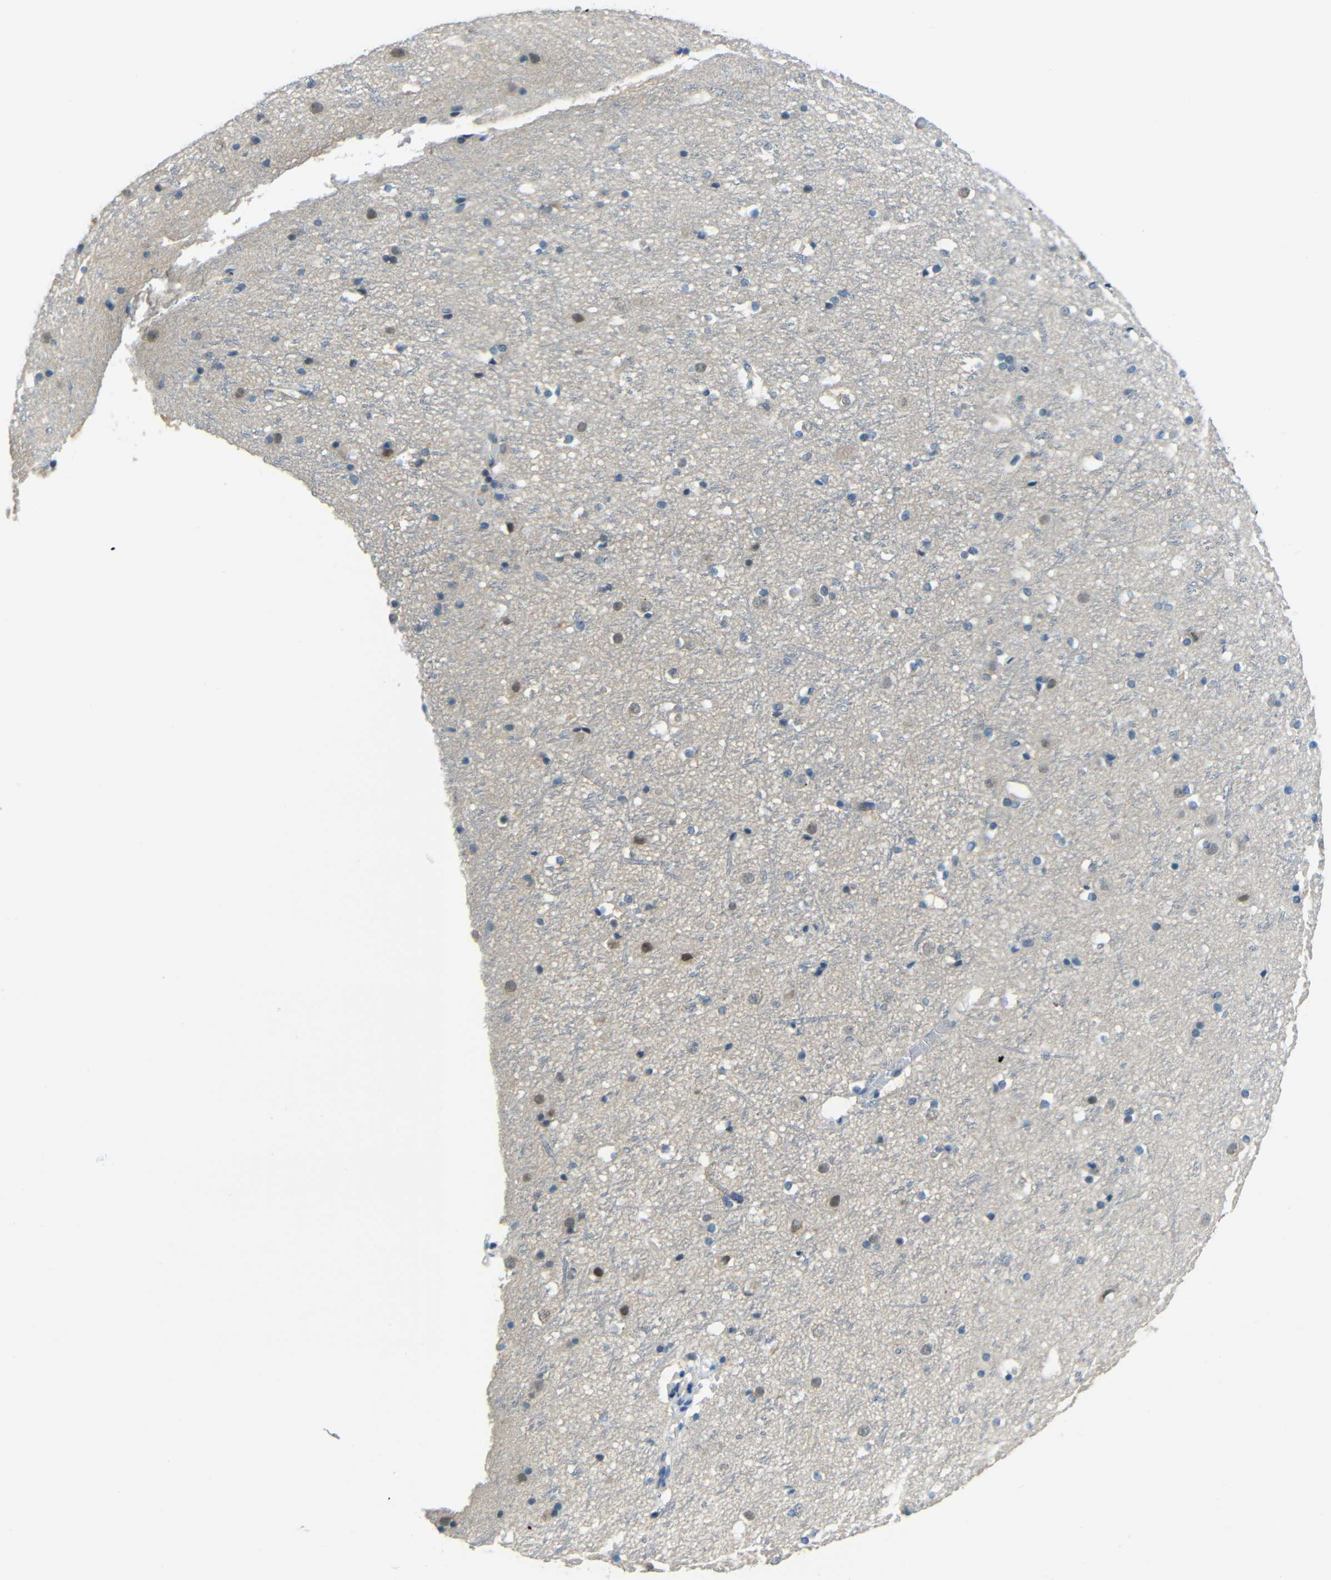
{"staining": {"intensity": "negative", "quantity": "none", "location": "none"}, "tissue": "cerebral cortex", "cell_type": "Endothelial cells", "image_type": "normal", "snomed": [{"axis": "morphology", "description": "Normal tissue, NOS"}, {"axis": "topography", "description": "Cerebral cortex"}], "caption": "This micrograph is of benign cerebral cortex stained with IHC to label a protein in brown with the nuclei are counter-stained blue. There is no expression in endothelial cells.", "gene": "ANKRD22", "patient": {"sex": "male", "age": 45}}